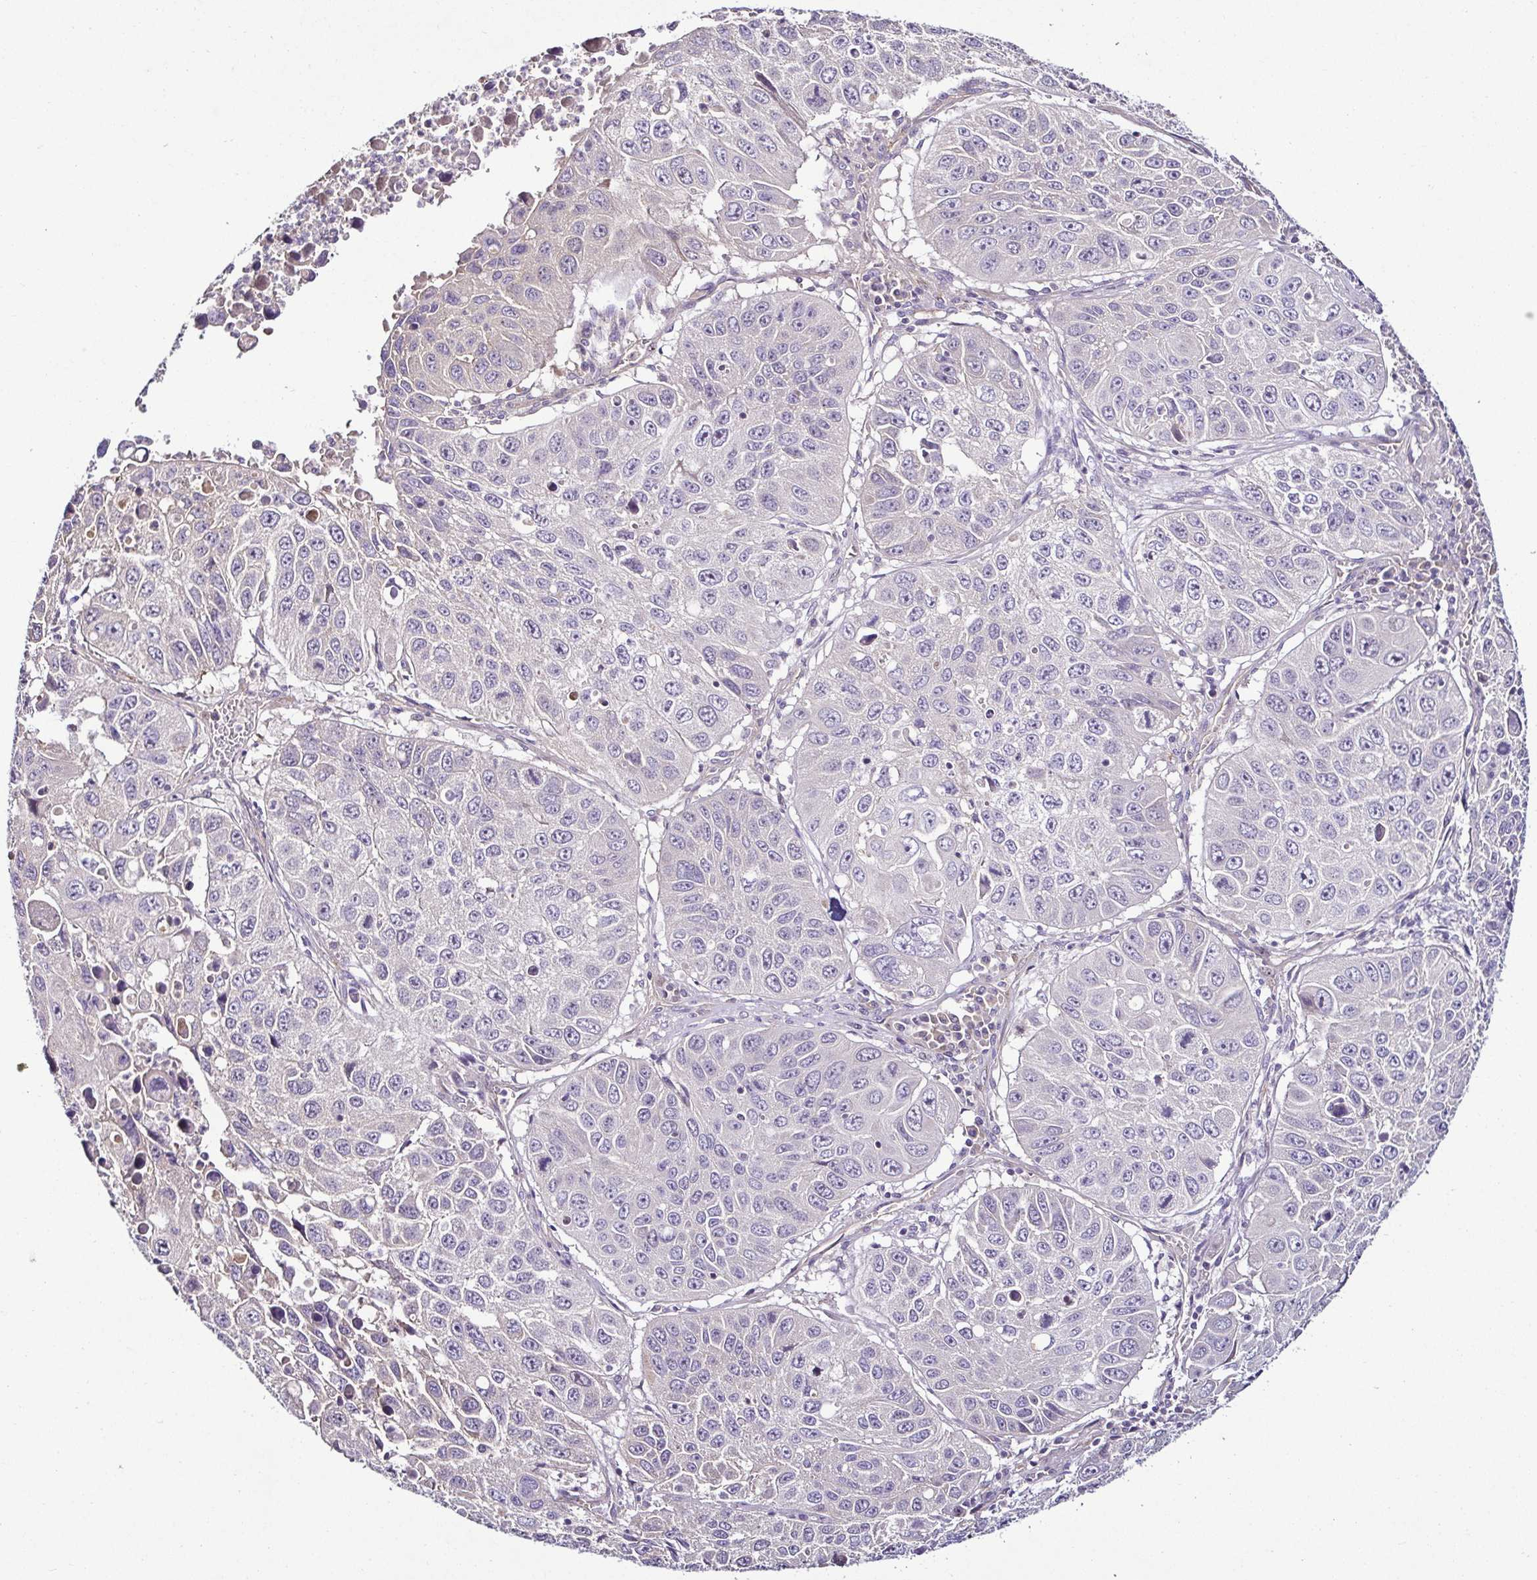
{"staining": {"intensity": "negative", "quantity": "none", "location": "none"}, "tissue": "lung cancer", "cell_type": "Tumor cells", "image_type": "cancer", "snomed": [{"axis": "morphology", "description": "Squamous cell carcinoma, NOS"}, {"axis": "topography", "description": "Lung"}], "caption": "An IHC image of lung cancer (squamous cell carcinoma) is shown. There is no staining in tumor cells of lung cancer (squamous cell carcinoma).", "gene": "LMOD2", "patient": {"sex": "female", "age": 61}}